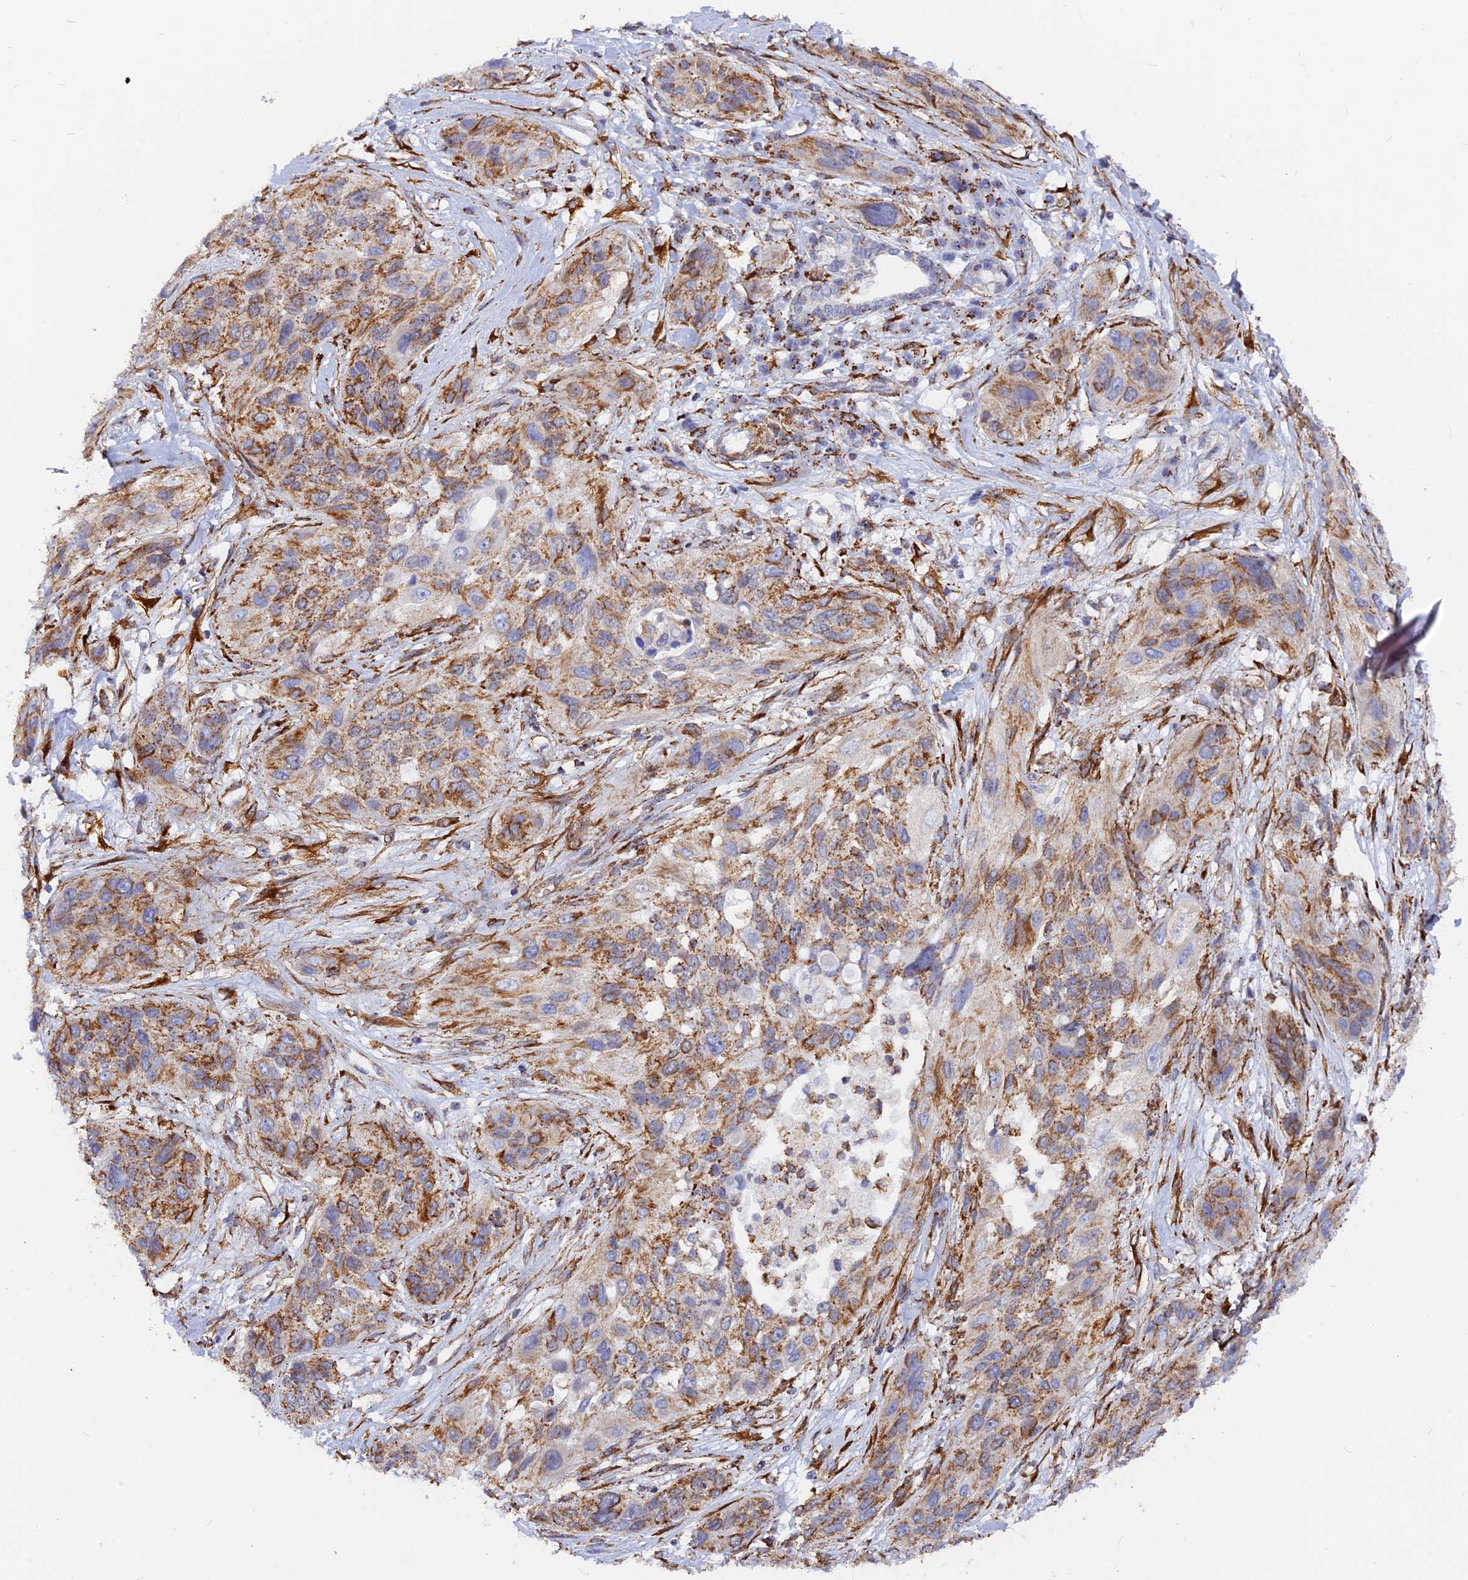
{"staining": {"intensity": "moderate", "quantity": ">75%", "location": "cytoplasmic/membranous"}, "tissue": "lung cancer", "cell_type": "Tumor cells", "image_type": "cancer", "snomed": [{"axis": "morphology", "description": "Squamous cell carcinoma, NOS"}, {"axis": "topography", "description": "Lung"}], "caption": "Moderate cytoplasmic/membranous expression is appreciated in about >75% of tumor cells in lung cancer.", "gene": "VSTM2L", "patient": {"sex": "female", "age": 70}}